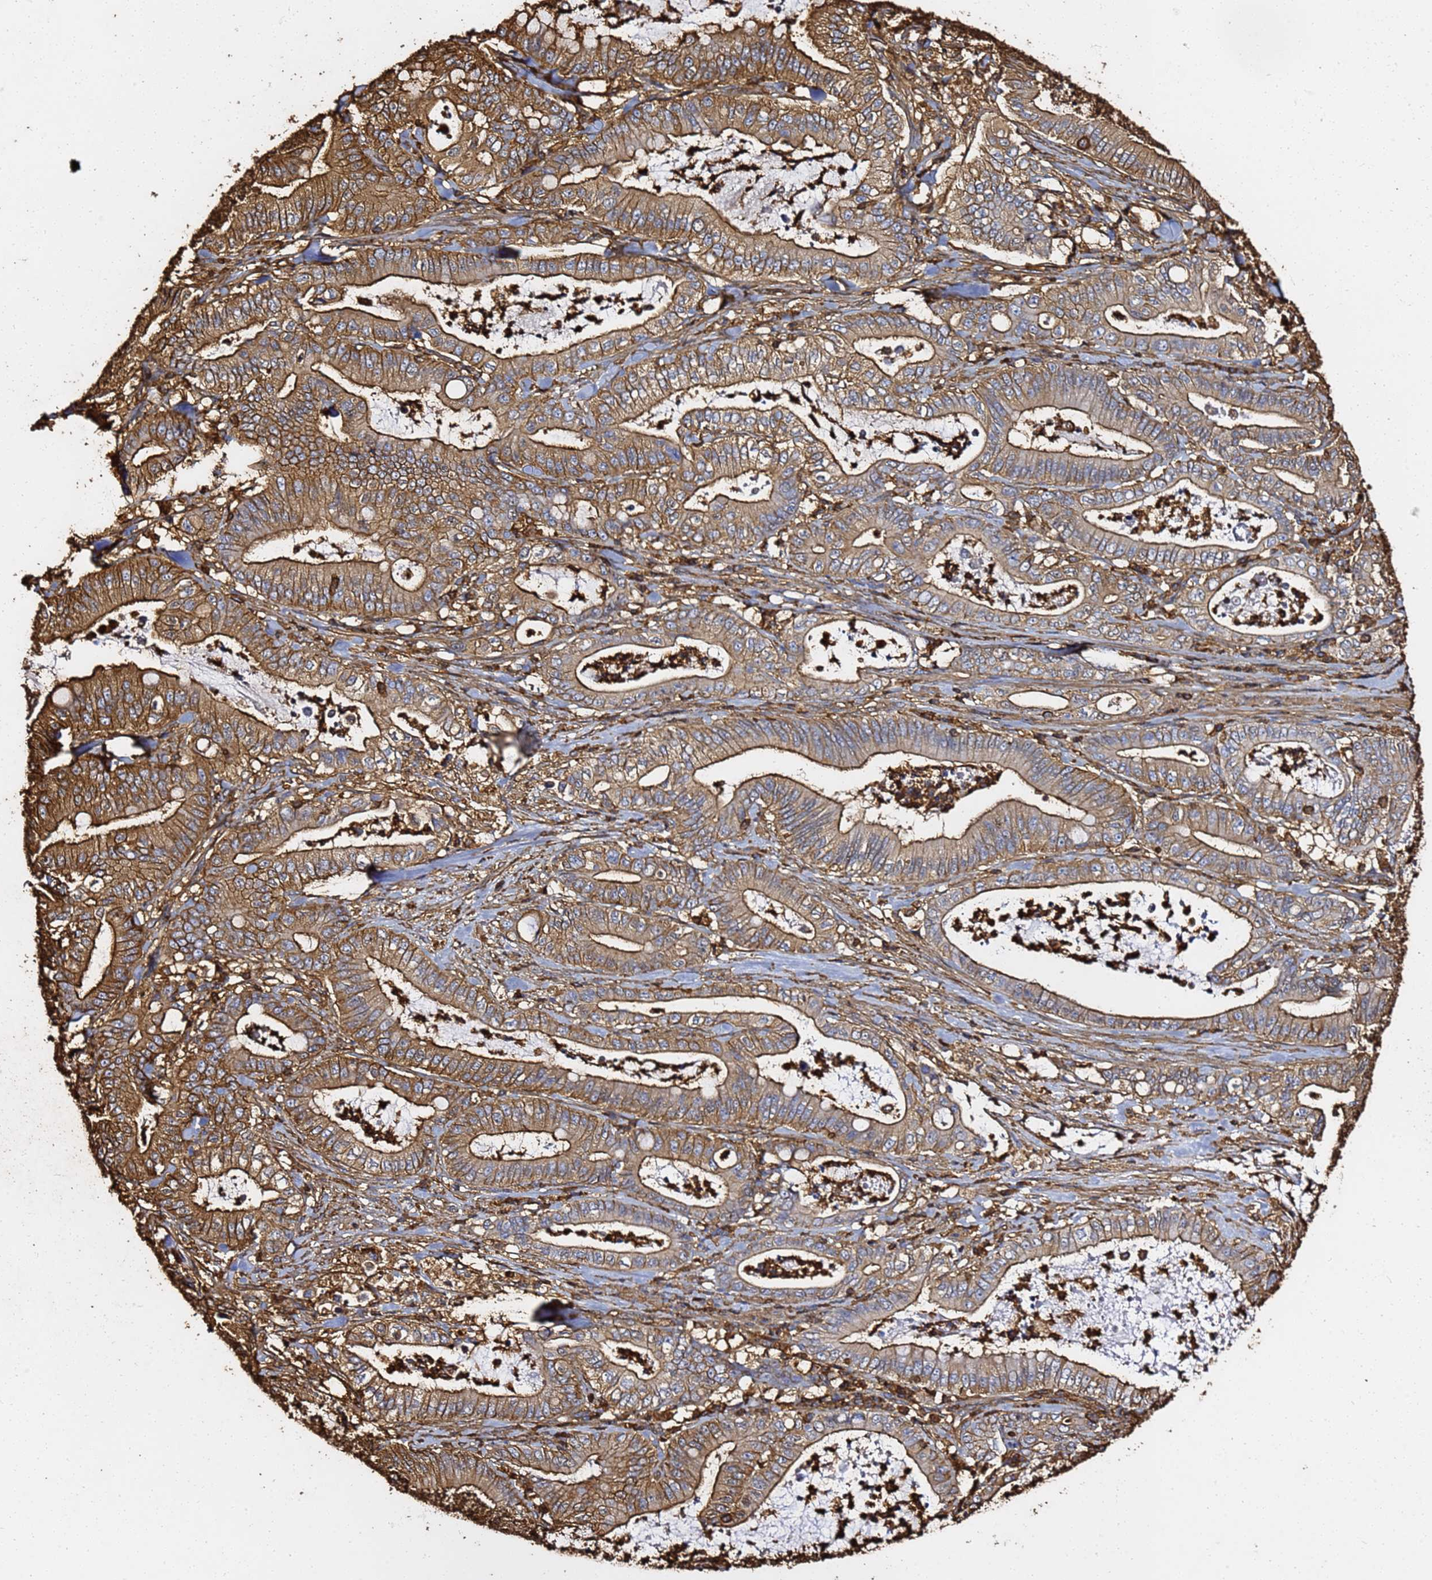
{"staining": {"intensity": "strong", "quantity": ">75%", "location": "cytoplasmic/membranous"}, "tissue": "pancreatic cancer", "cell_type": "Tumor cells", "image_type": "cancer", "snomed": [{"axis": "morphology", "description": "Adenocarcinoma, NOS"}, {"axis": "topography", "description": "Pancreas"}], "caption": "IHC staining of pancreatic cancer (adenocarcinoma), which shows high levels of strong cytoplasmic/membranous staining in approximately >75% of tumor cells indicating strong cytoplasmic/membranous protein staining. The staining was performed using DAB (3,3'-diaminobenzidine) (brown) for protein detection and nuclei were counterstained in hematoxylin (blue).", "gene": "ACTB", "patient": {"sex": "male", "age": 71}}